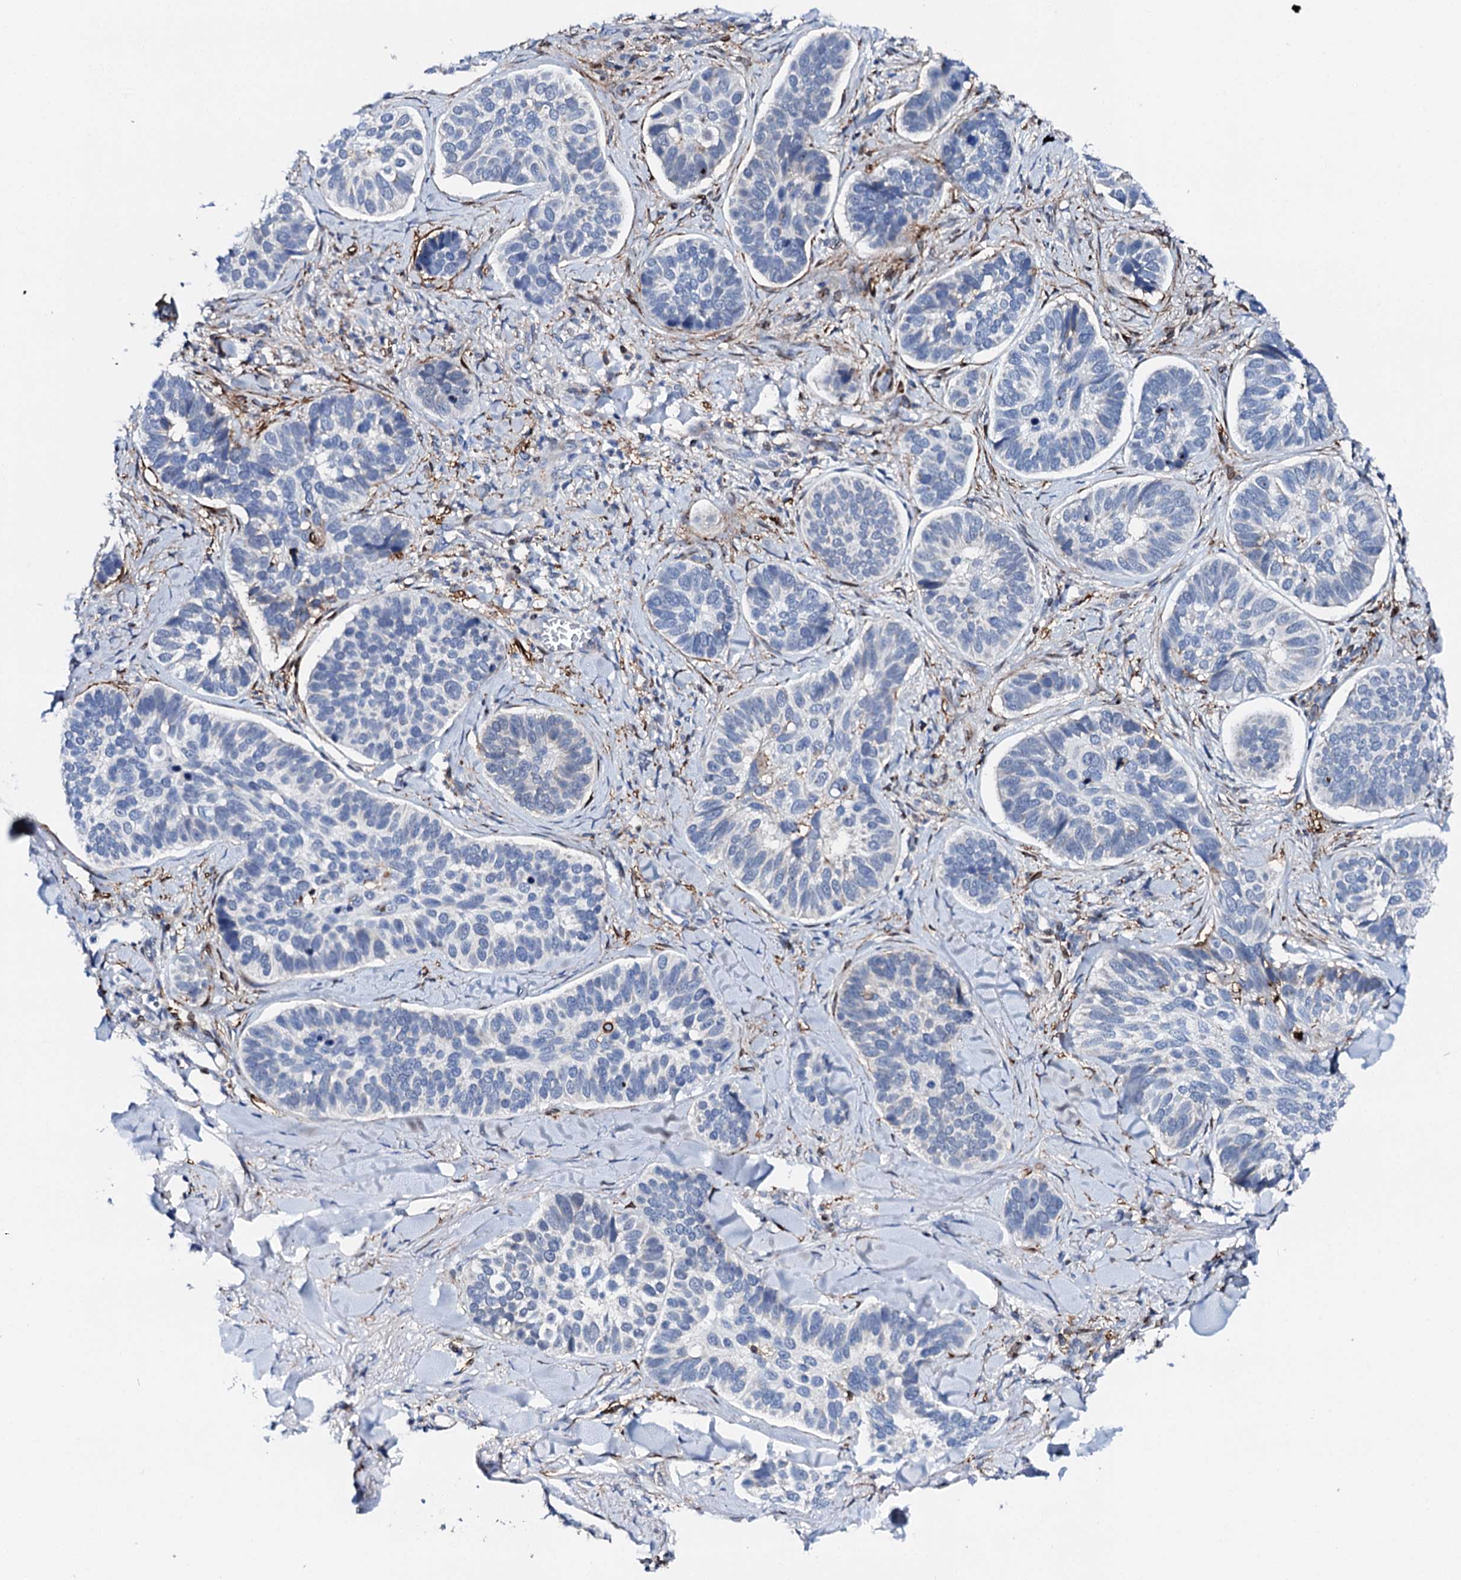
{"staining": {"intensity": "negative", "quantity": "none", "location": "none"}, "tissue": "skin cancer", "cell_type": "Tumor cells", "image_type": "cancer", "snomed": [{"axis": "morphology", "description": "Basal cell carcinoma"}, {"axis": "topography", "description": "Skin"}], "caption": "The IHC micrograph has no significant positivity in tumor cells of skin cancer tissue.", "gene": "MED13L", "patient": {"sex": "male", "age": 62}}